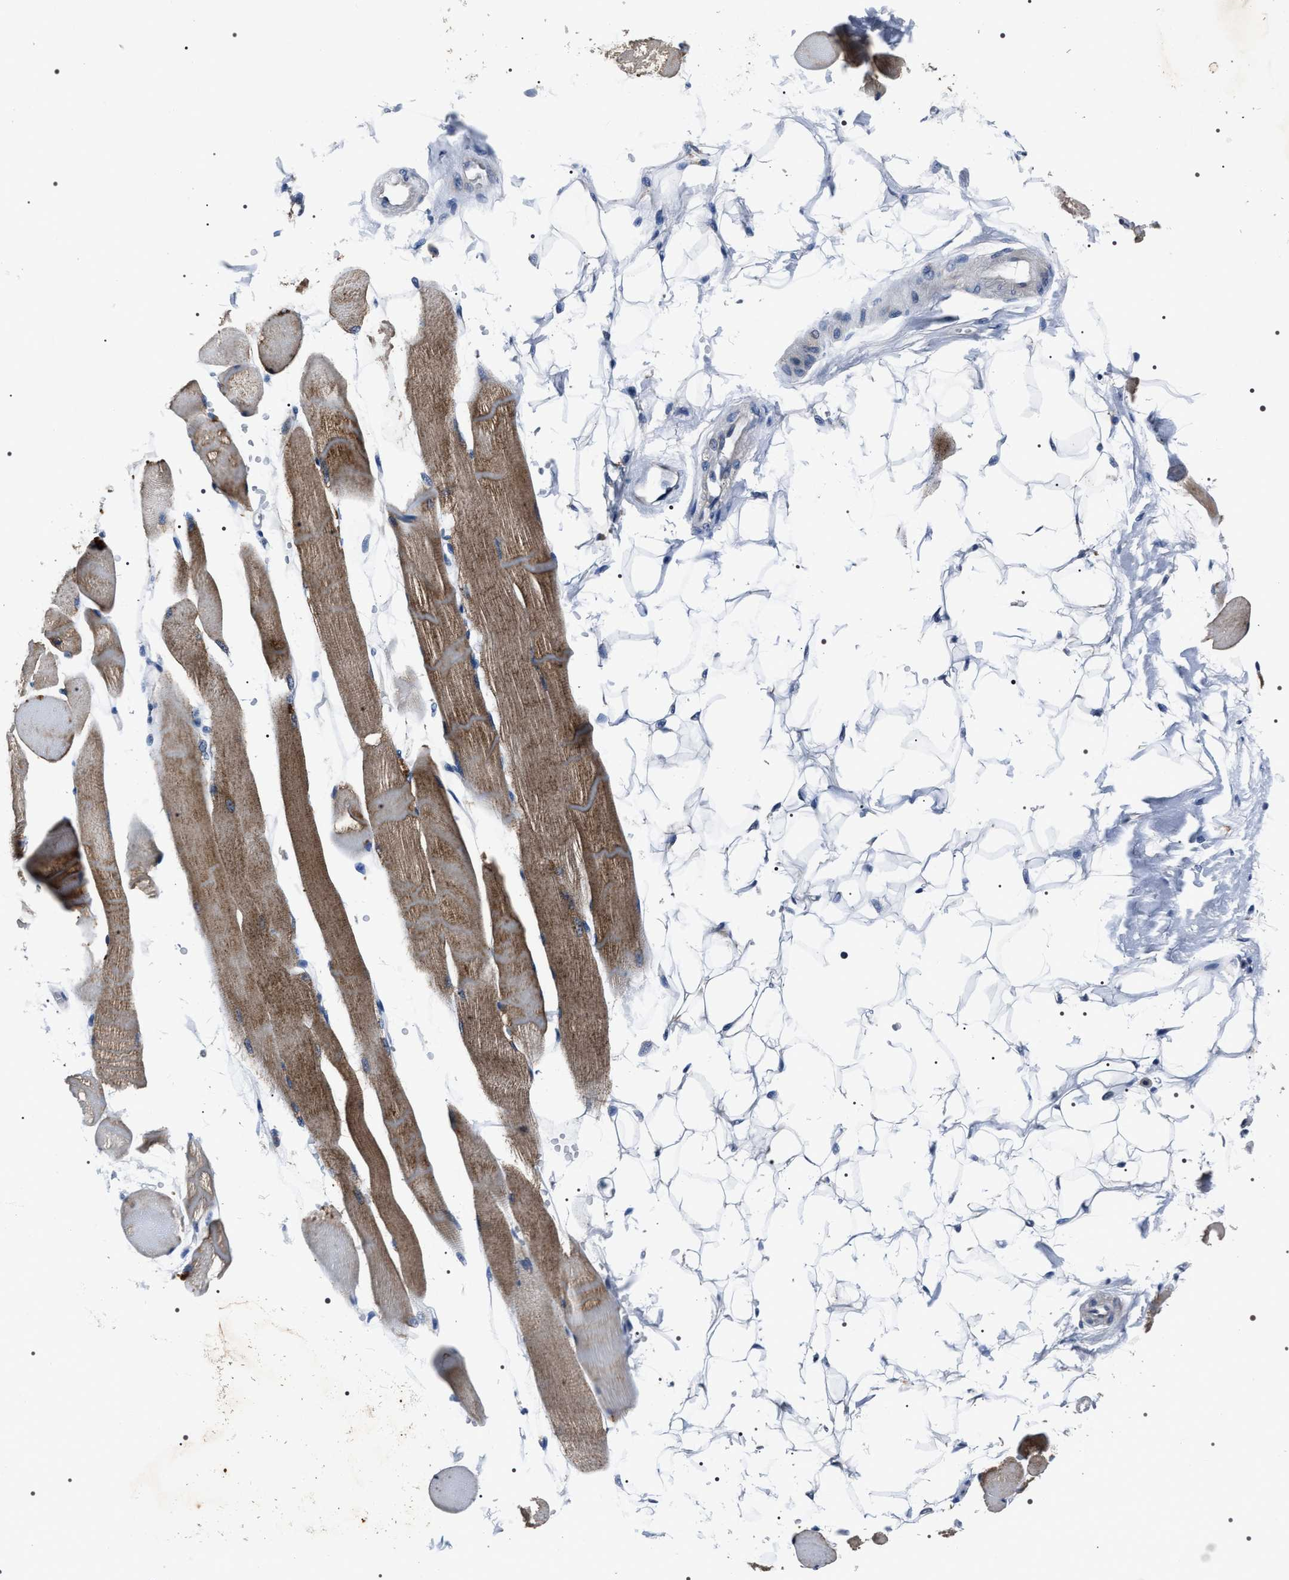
{"staining": {"intensity": "strong", "quantity": ">75%", "location": "cytoplasmic/membranous"}, "tissue": "skeletal muscle", "cell_type": "Myocytes", "image_type": "normal", "snomed": [{"axis": "morphology", "description": "Normal tissue, NOS"}, {"axis": "topography", "description": "Skeletal muscle"}, {"axis": "topography", "description": "Peripheral nerve tissue"}], "caption": "Myocytes demonstrate high levels of strong cytoplasmic/membranous expression in approximately >75% of cells in benign skeletal muscle.", "gene": "TRIM54", "patient": {"sex": "female", "age": 84}}